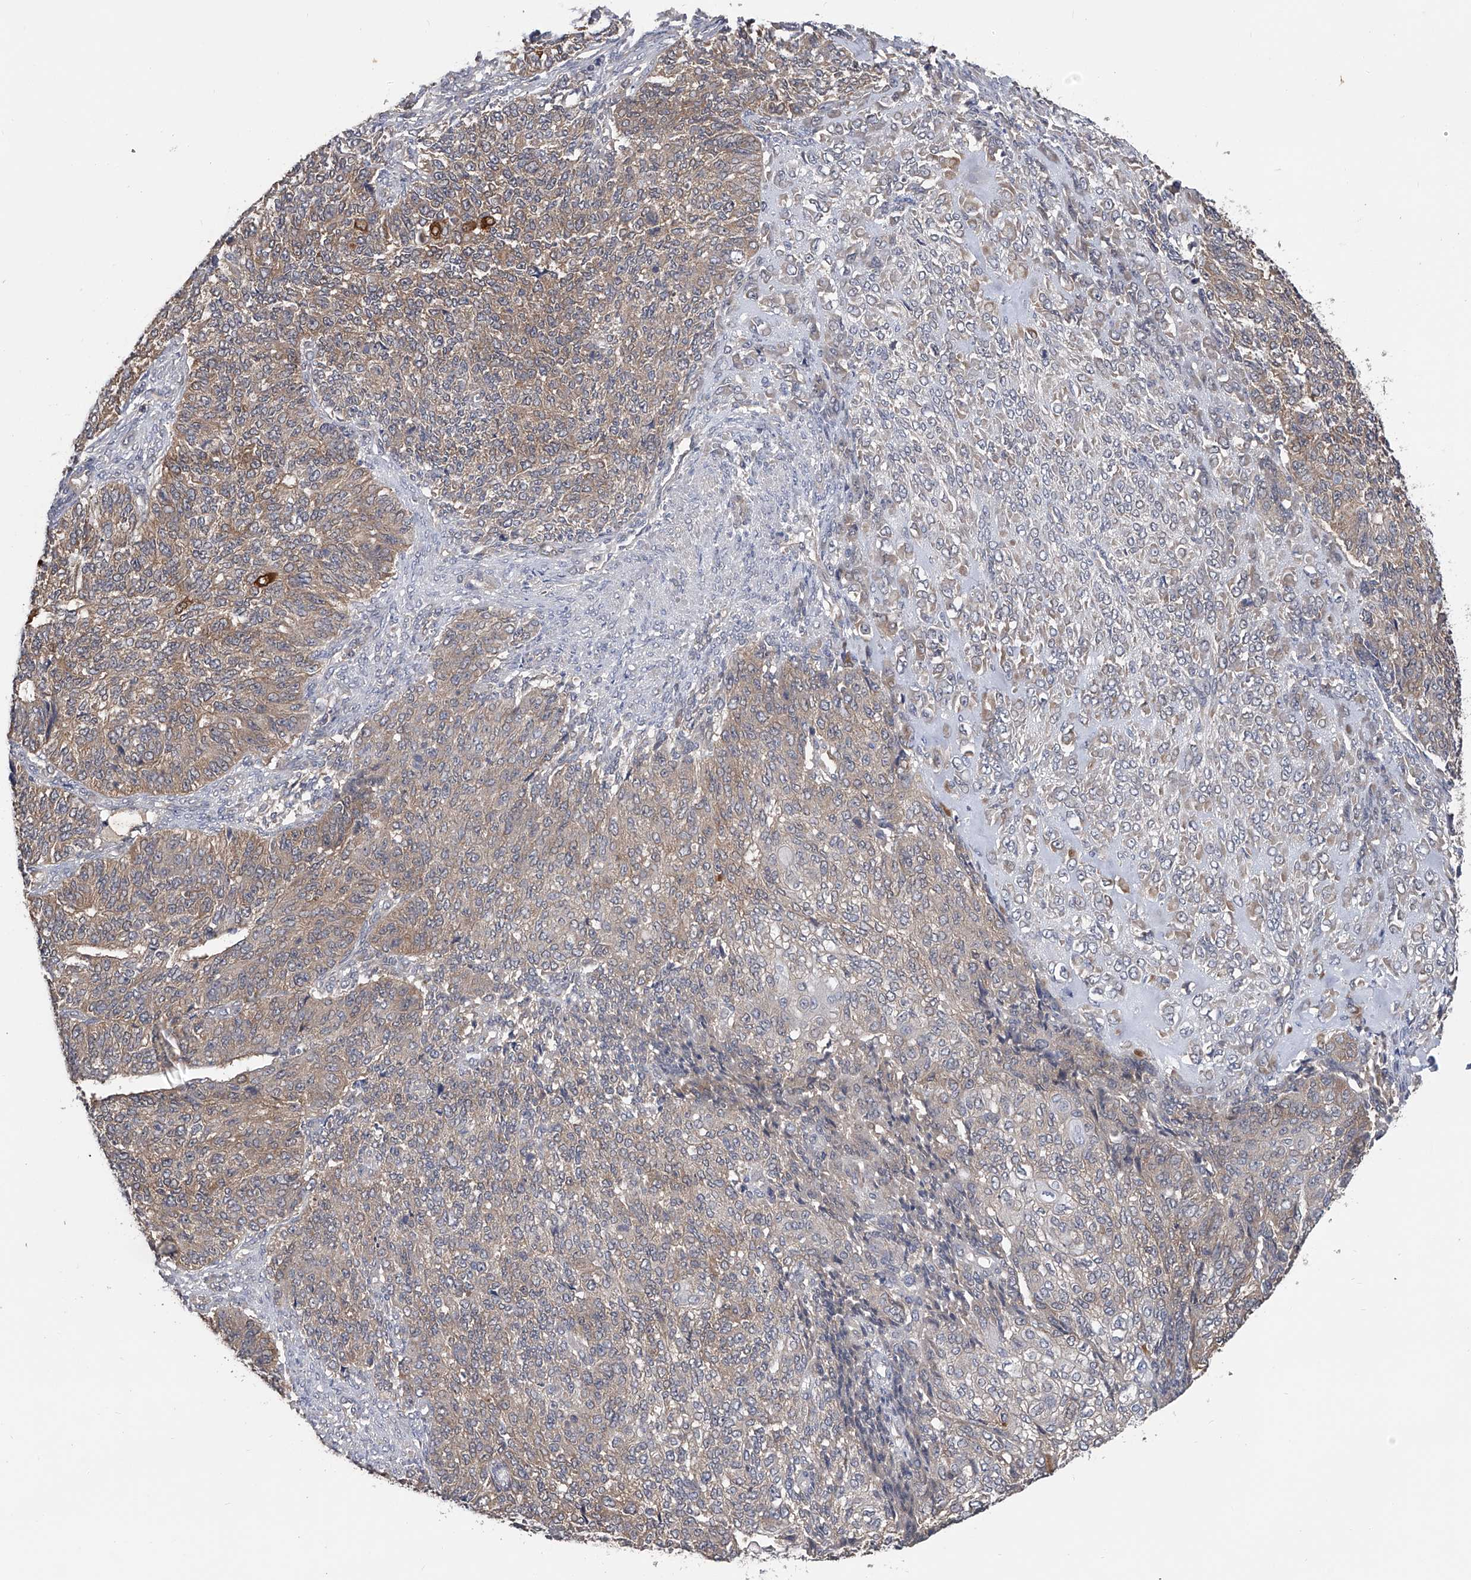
{"staining": {"intensity": "strong", "quantity": "<25%", "location": "cytoplasmic/membranous"}, "tissue": "endometrial cancer", "cell_type": "Tumor cells", "image_type": "cancer", "snomed": [{"axis": "morphology", "description": "Adenocarcinoma, NOS"}, {"axis": "topography", "description": "Endometrium"}], "caption": "An IHC micrograph of tumor tissue is shown. Protein staining in brown highlights strong cytoplasmic/membranous positivity in endometrial cancer (adenocarcinoma) within tumor cells.", "gene": "CFAP298", "patient": {"sex": "female", "age": 32}}